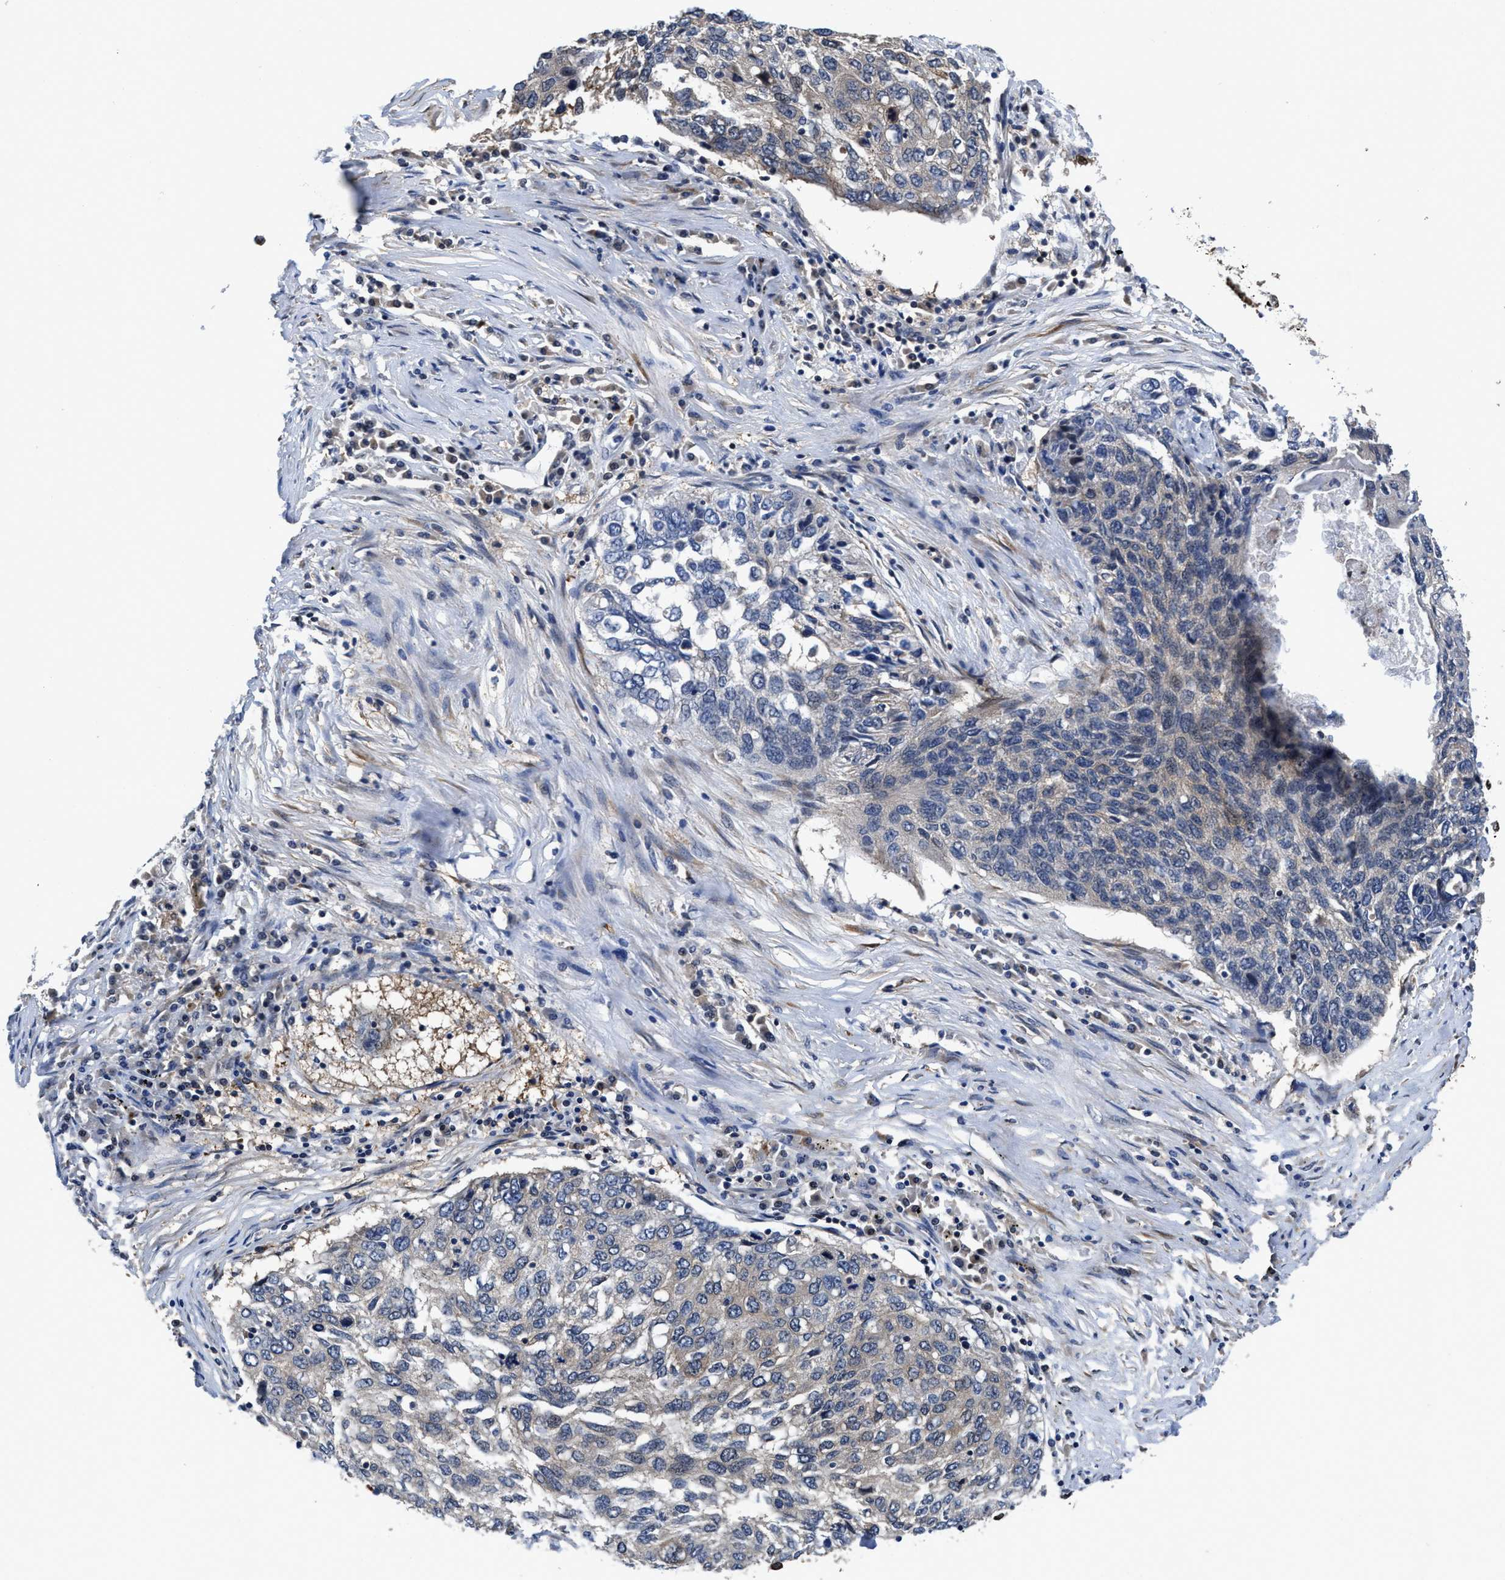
{"staining": {"intensity": "weak", "quantity": "<25%", "location": "cytoplasmic/membranous"}, "tissue": "lung cancer", "cell_type": "Tumor cells", "image_type": "cancer", "snomed": [{"axis": "morphology", "description": "Squamous cell carcinoma, NOS"}, {"axis": "topography", "description": "Lung"}], "caption": "Tumor cells show no significant expression in lung squamous cell carcinoma.", "gene": "KIF12", "patient": {"sex": "female", "age": 63}}